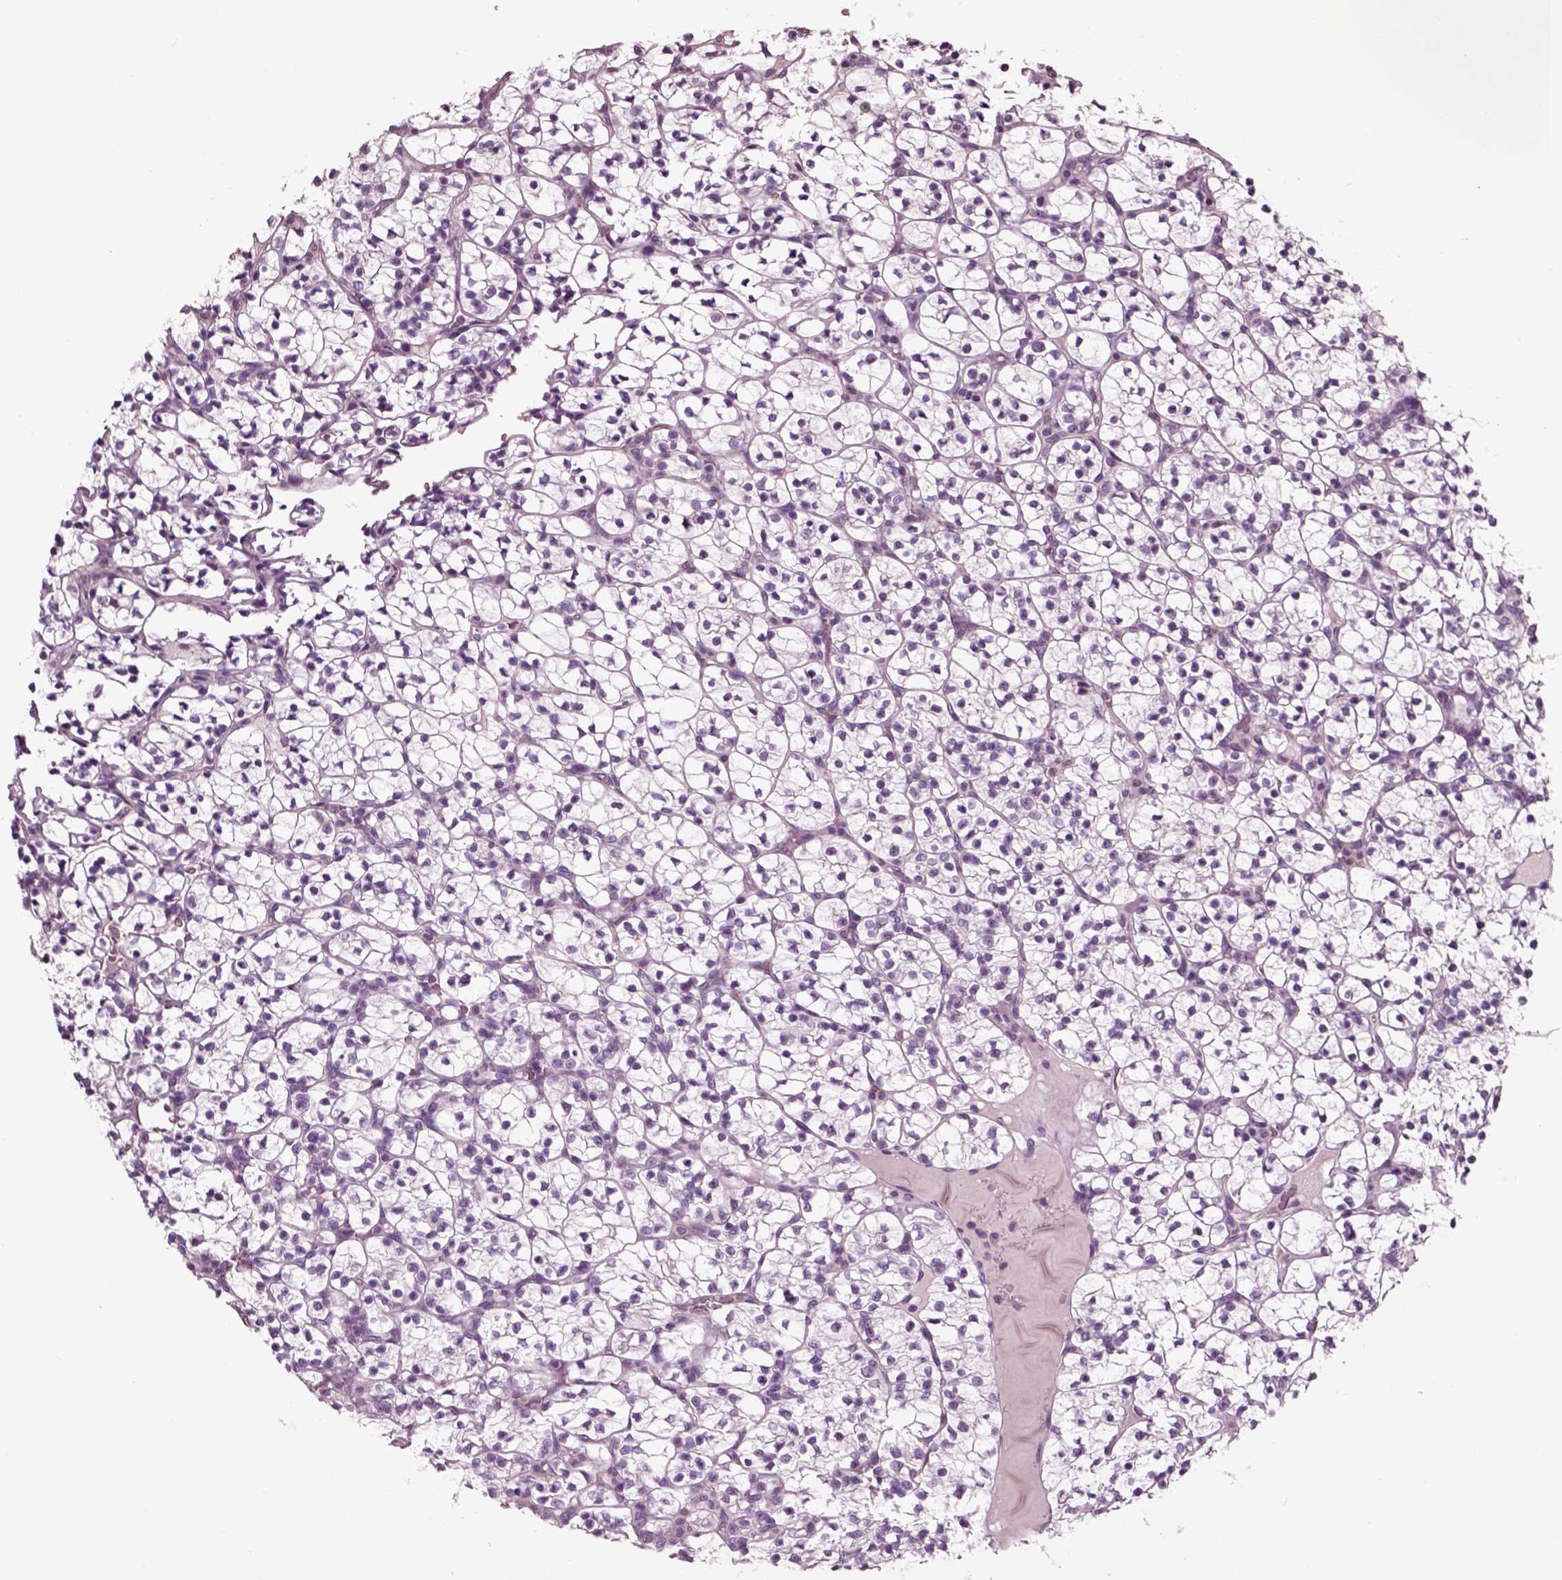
{"staining": {"intensity": "negative", "quantity": "none", "location": "none"}, "tissue": "renal cancer", "cell_type": "Tumor cells", "image_type": "cancer", "snomed": [{"axis": "morphology", "description": "Adenocarcinoma, NOS"}, {"axis": "topography", "description": "Kidney"}], "caption": "Immunohistochemical staining of adenocarcinoma (renal) exhibits no significant positivity in tumor cells.", "gene": "CHGB", "patient": {"sex": "female", "age": 89}}